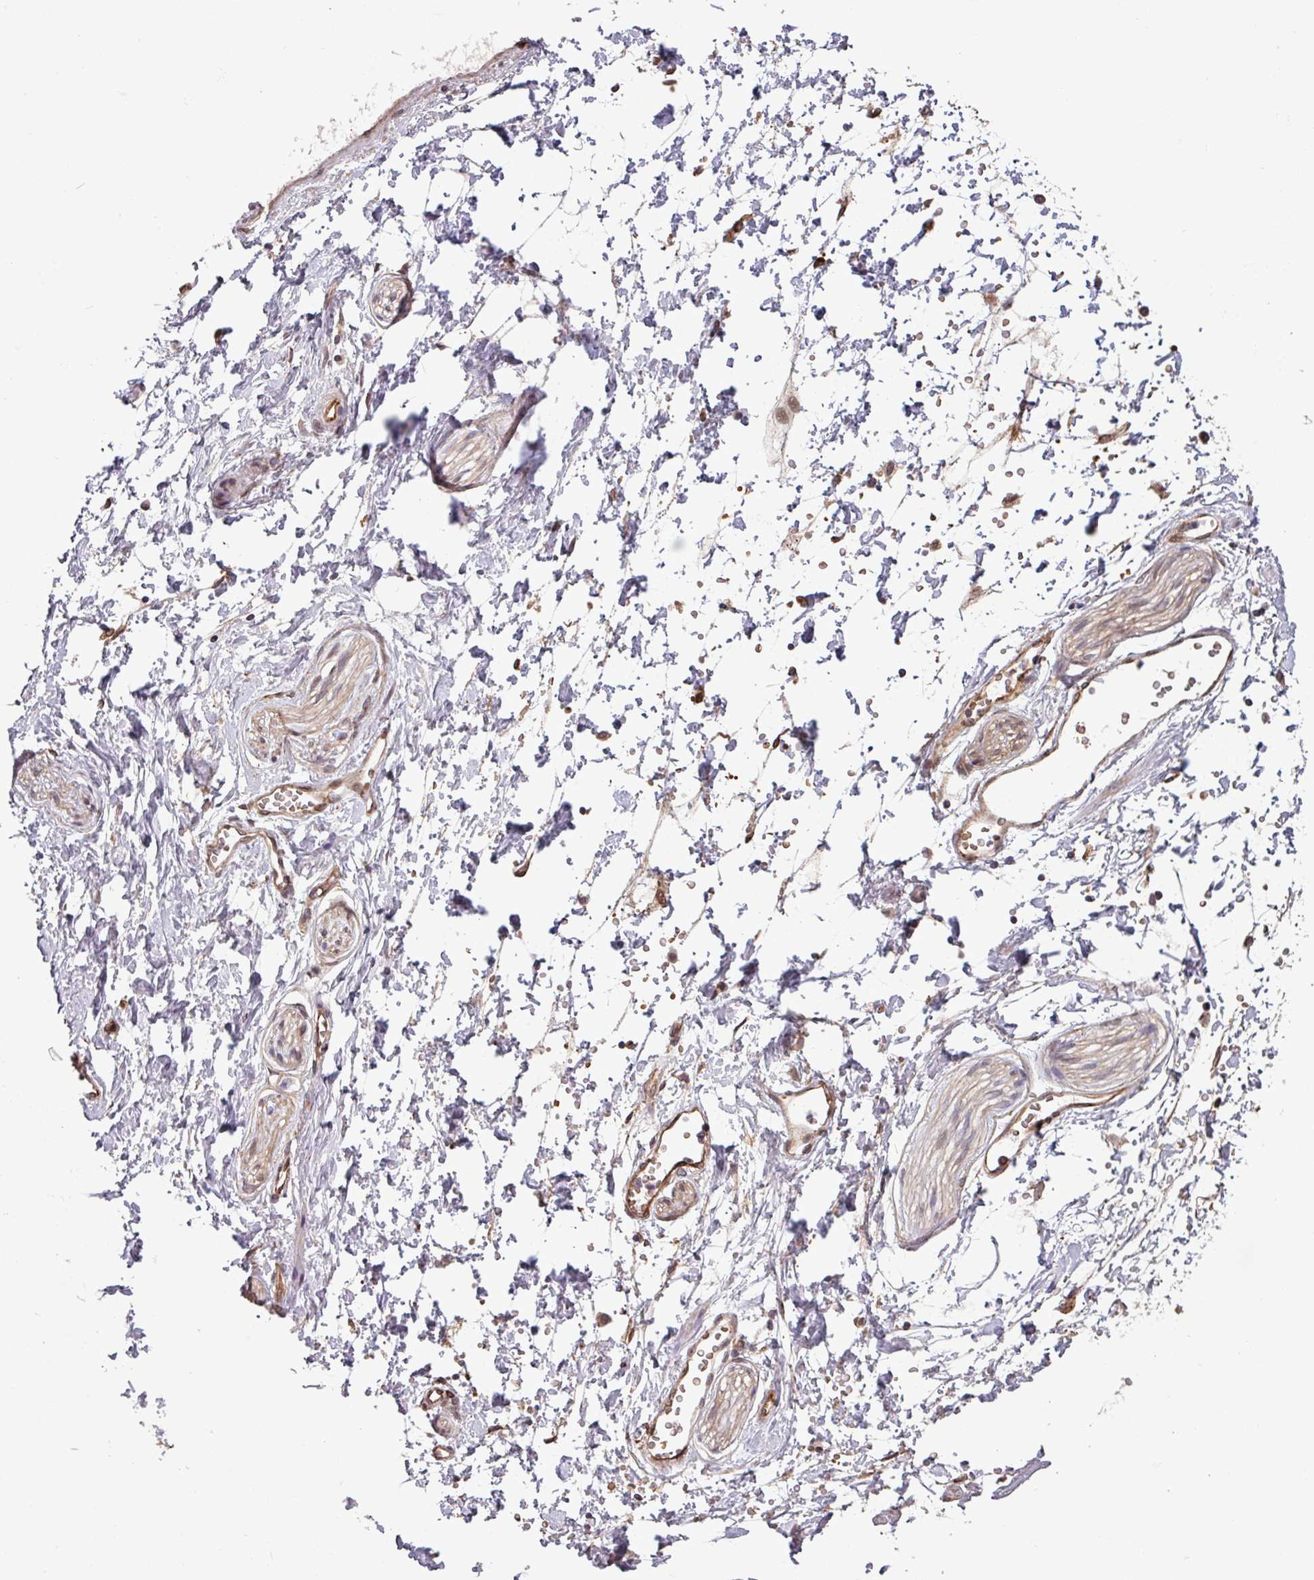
{"staining": {"intensity": "weak", "quantity": "25%-75%", "location": "cytoplasmic/membranous"}, "tissue": "adipose tissue", "cell_type": "Adipocytes", "image_type": "normal", "snomed": [{"axis": "morphology", "description": "Normal tissue, NOS"}, {"axis": "topography", "description": "Prostate"}, {"axis": "topography", "description": "Peripheral nerve tissue"}], "caption": "A low amount of weak cytoplasmic/membranous expression is appreciated in approximately 25%-75% of adipocytes in normal adipose tissue.", "gene": "RBM4B", "patient": {"sex": "male", "age": 55}}